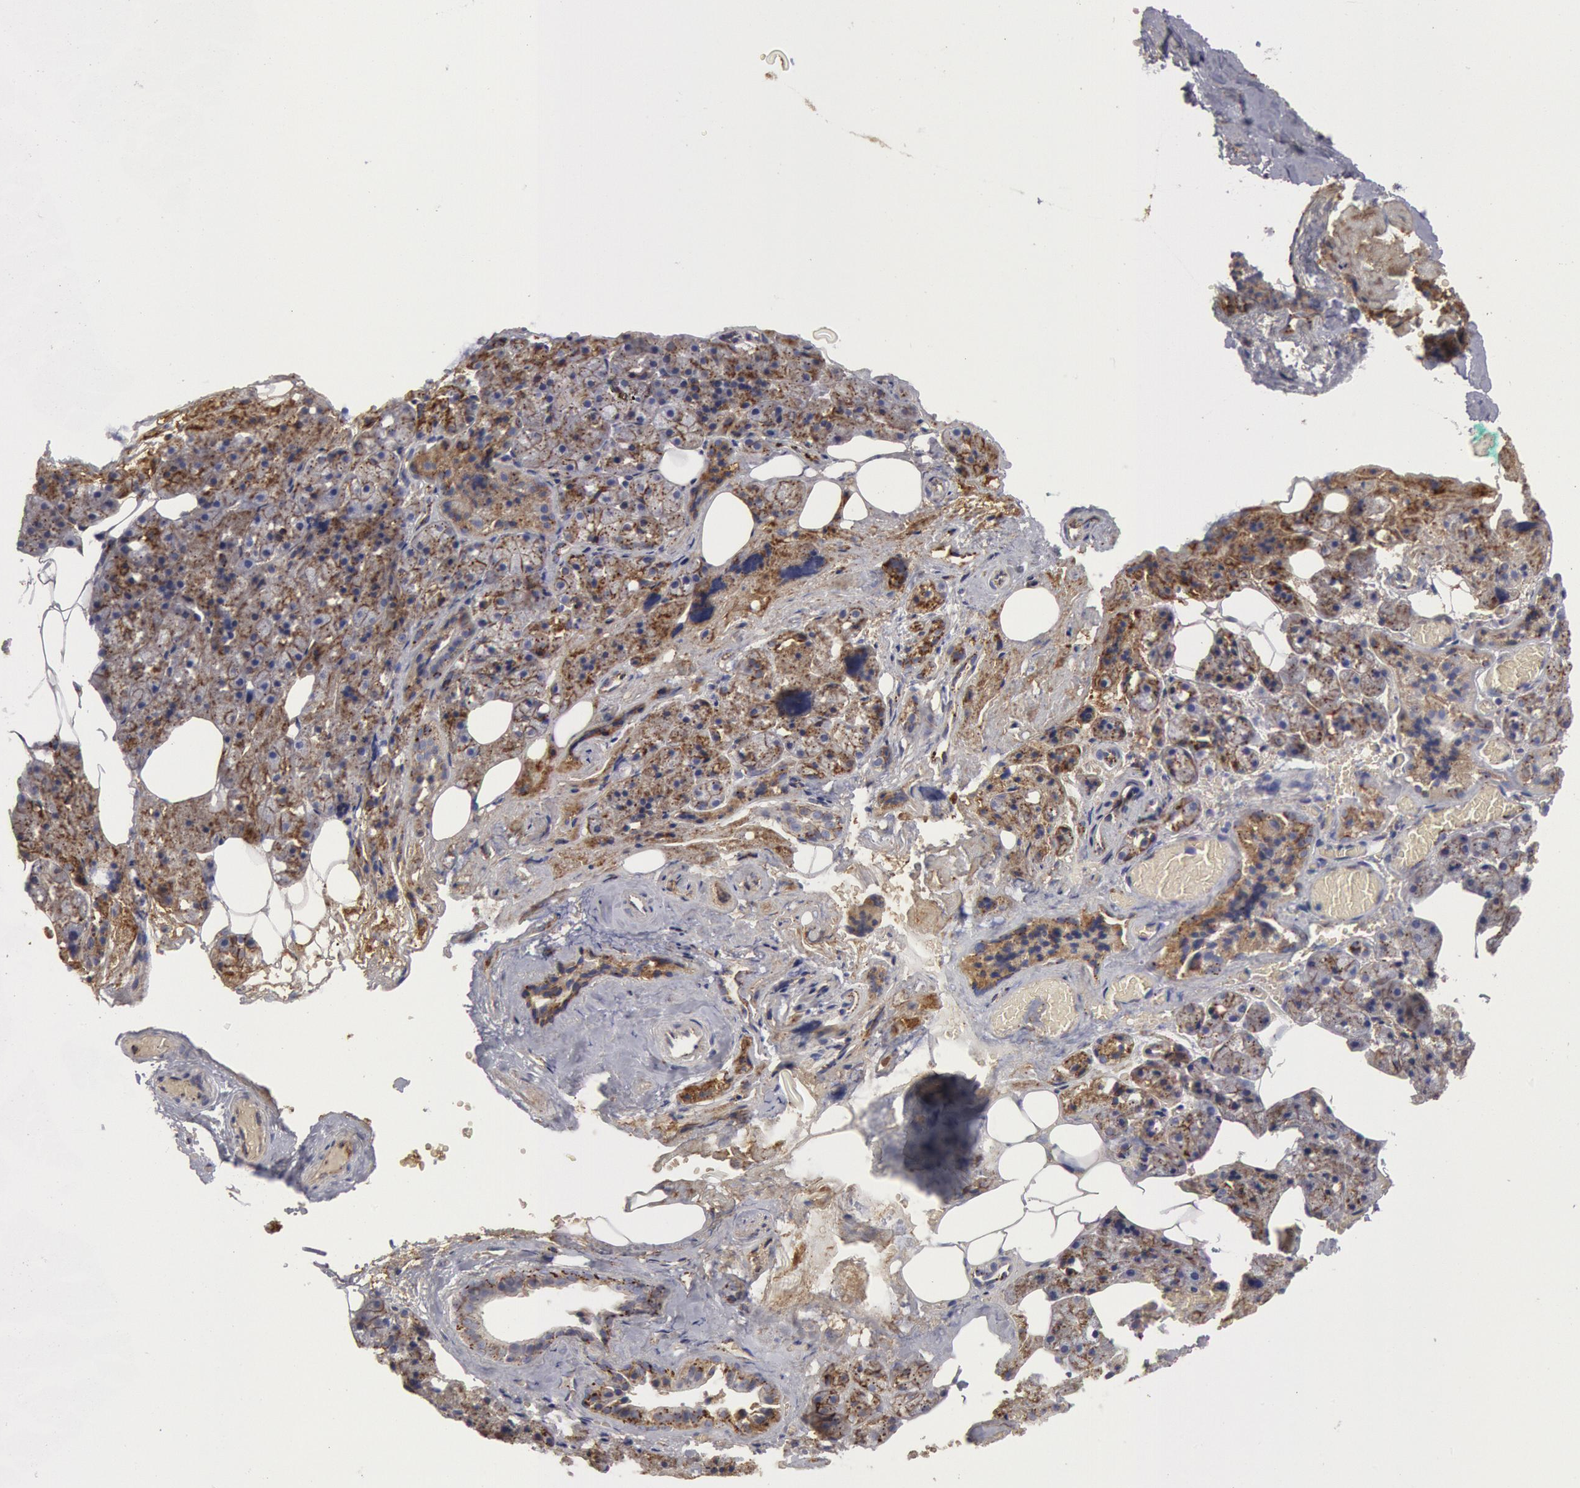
{"staining": {"intensity": "moderate", "quantity": "25%-75%", "location": "cytoplasmic/membranous"}, "tissue": "salivary gland", "cell_type": "Glandular cells", "image_type": "normal", "snomed": [{"axis": "morphology", "description": "Normal tissue, NOS"}, {"axis": "topography", "description": "Salivary gland"}], "caption": "There is medium levels of moderate cytoplasmic/membranous expression in glandular cells of unremarkable salivary gland, as demonstrated by immunohistochemical staining (brown color).", "gene": "FLOT1", "patient": {"sex": "female", "age": 55}}